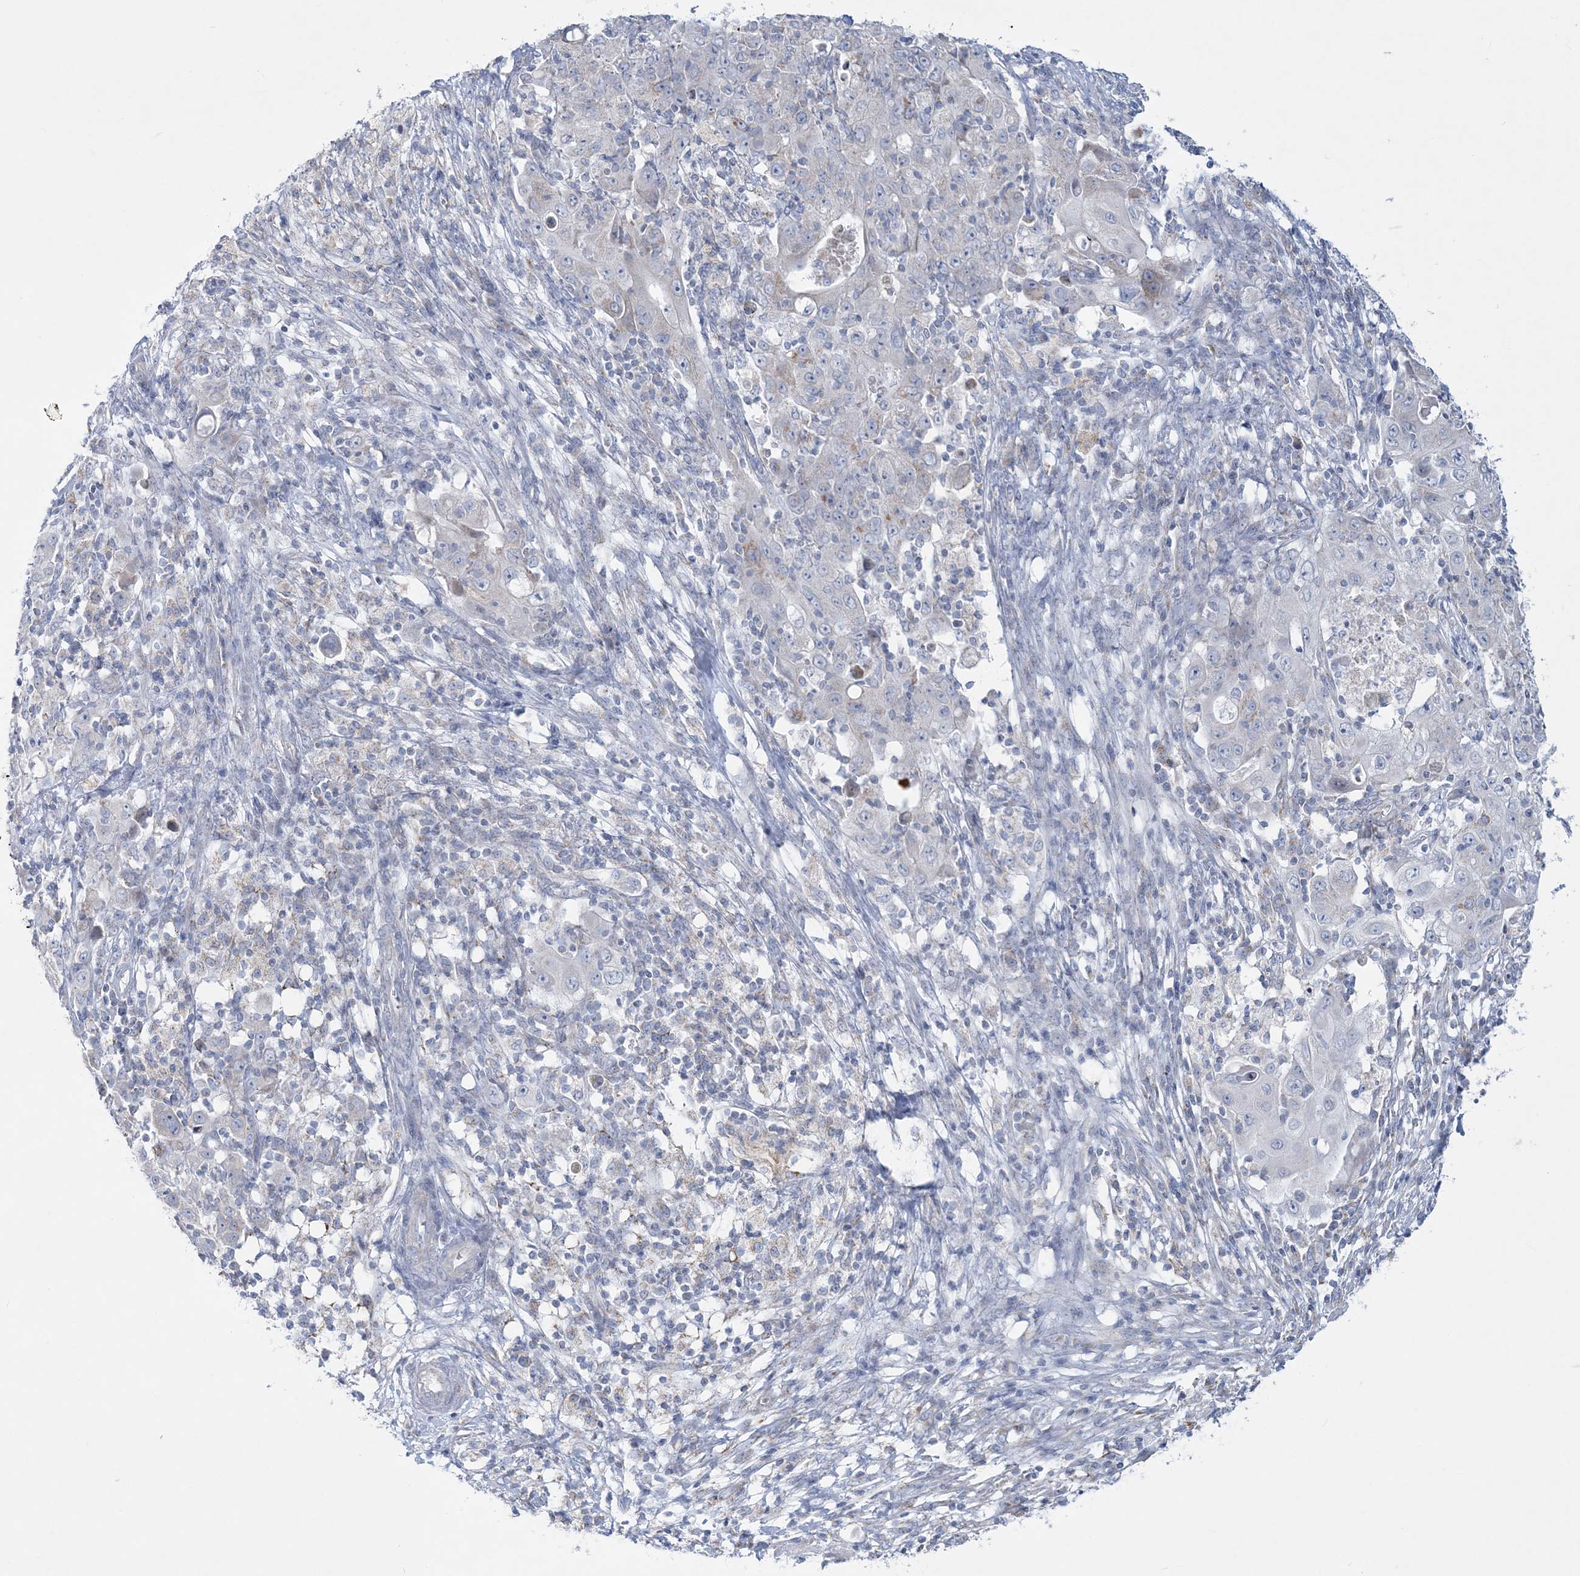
{"staining": {"intensity": "negative", "quantity": "none", "location": "none"}, "tissue": "ovarian cancer", "cell_type": "Tumor cells", "image_type": "cancer", "snomed": [{"axis": "morphology", "description": "Carcinoma, endometroid"}, {"axis": "topography", "description": "Ovary"}], "caption": "Protein analysis of ovarian cancer exhibits no significant staining in tumor cells.", "gene": "TBC1D7", "patient": {"sex": "female", "age": 42}}